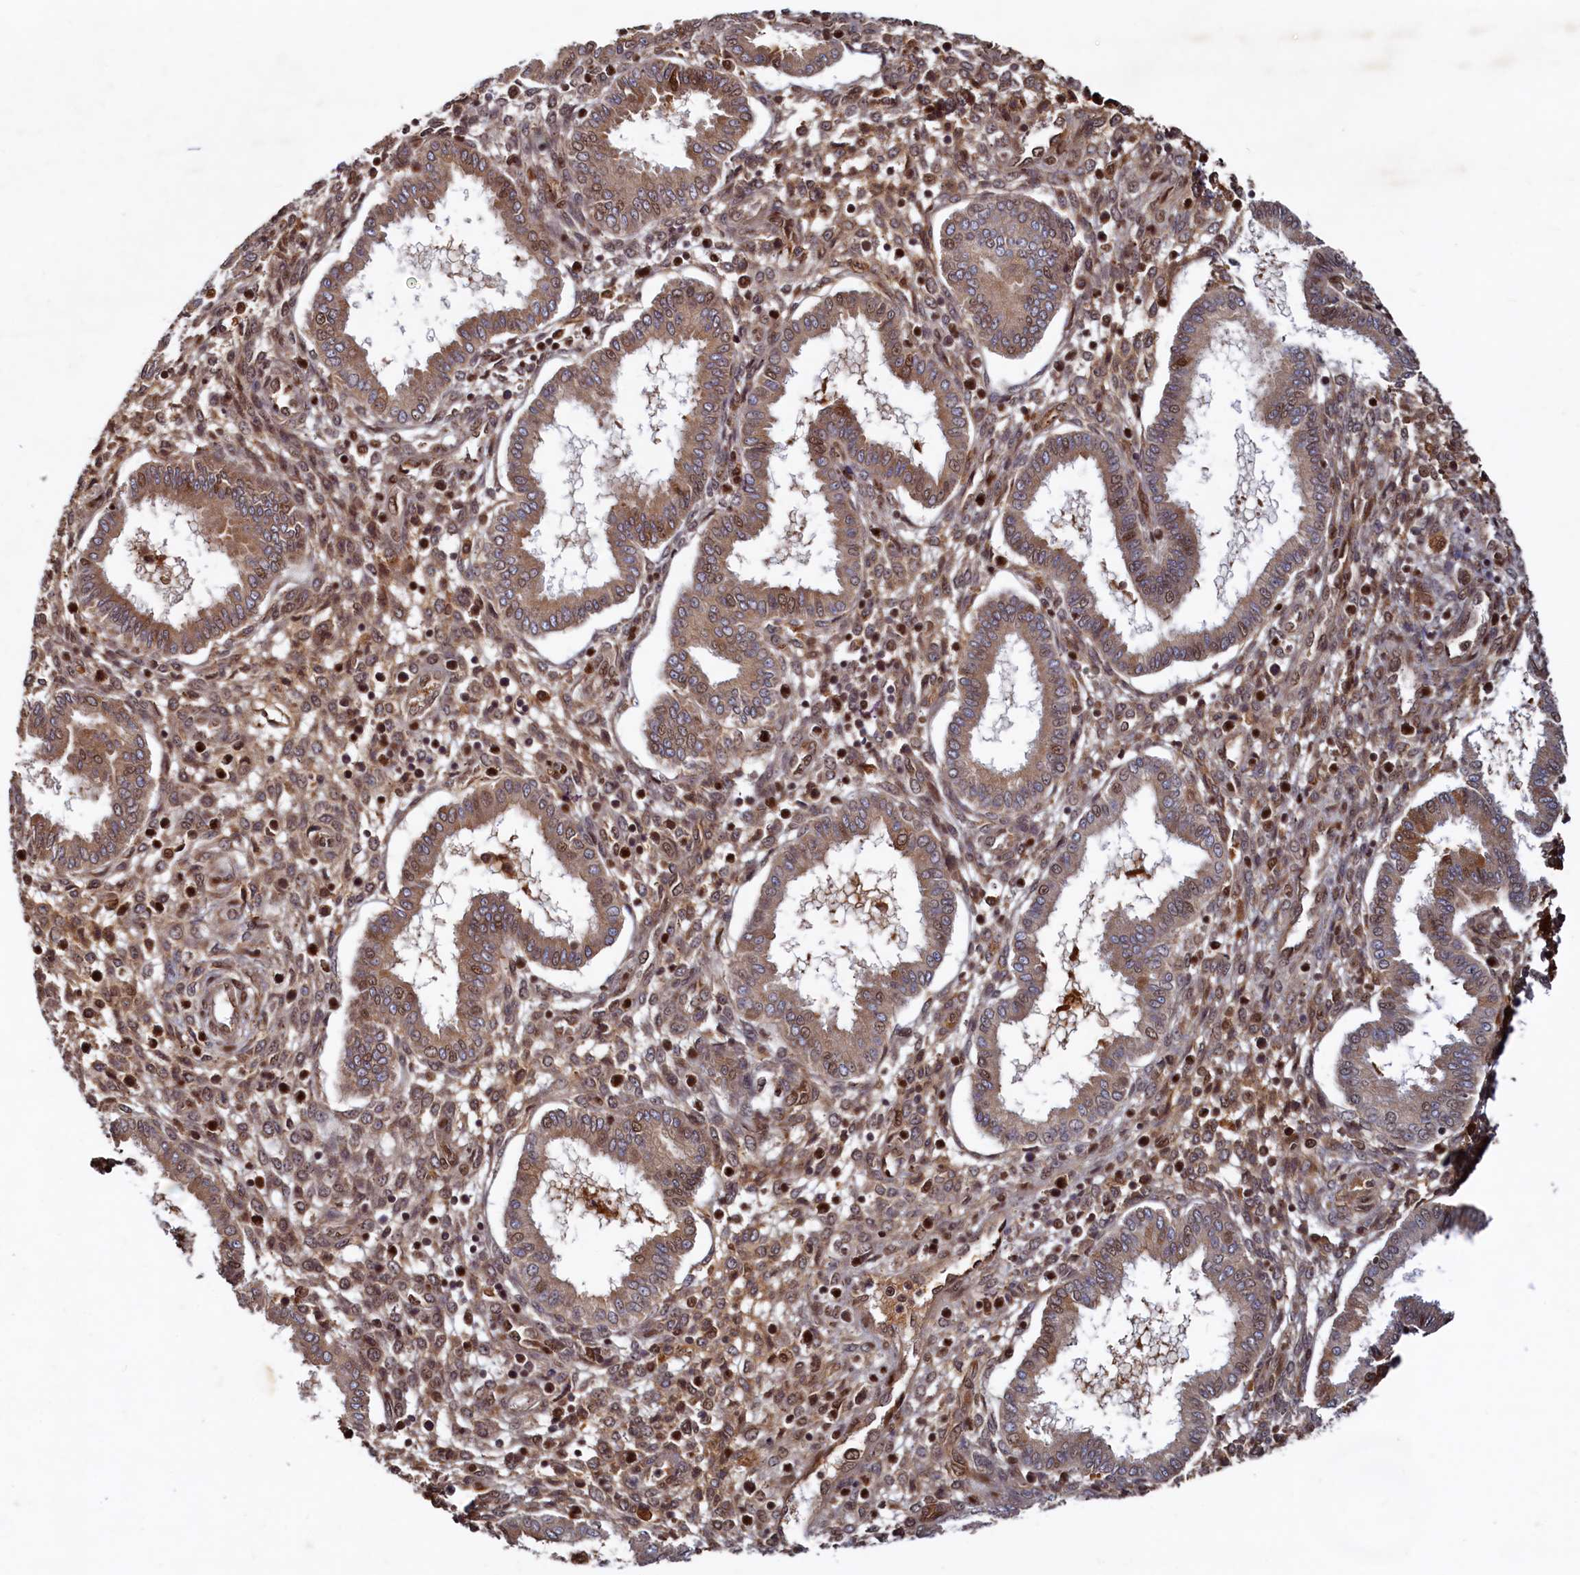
{"staining": {"intensity": "moderate", "quantity": ">75%", "location": "cytoplasmic/membranous,nuclear"}, "tissue": "endometrium", "cell_type": "Cells in endometrial stroma", "image_type": "normal", "snomed": [{"axis": "morphology", "description": "Normal tissue, NOS"}, {"axis": "topography", "description": "Endometrium"}], "caption": "DAB (3,3'-diaminobenzidine) immunohistochemical staining of normal endometrium demonstrates moderate cytoplasmic/membranous,nuclear protein staining in about >75% of cells in endometrial stroma. (DAB (3,3'-diaminobenzidine) IHC, brown staining for protein, blue staining for nuclei).", "gene": "TRAPPC4", "patient": {"sex": "female", "age": 24}}